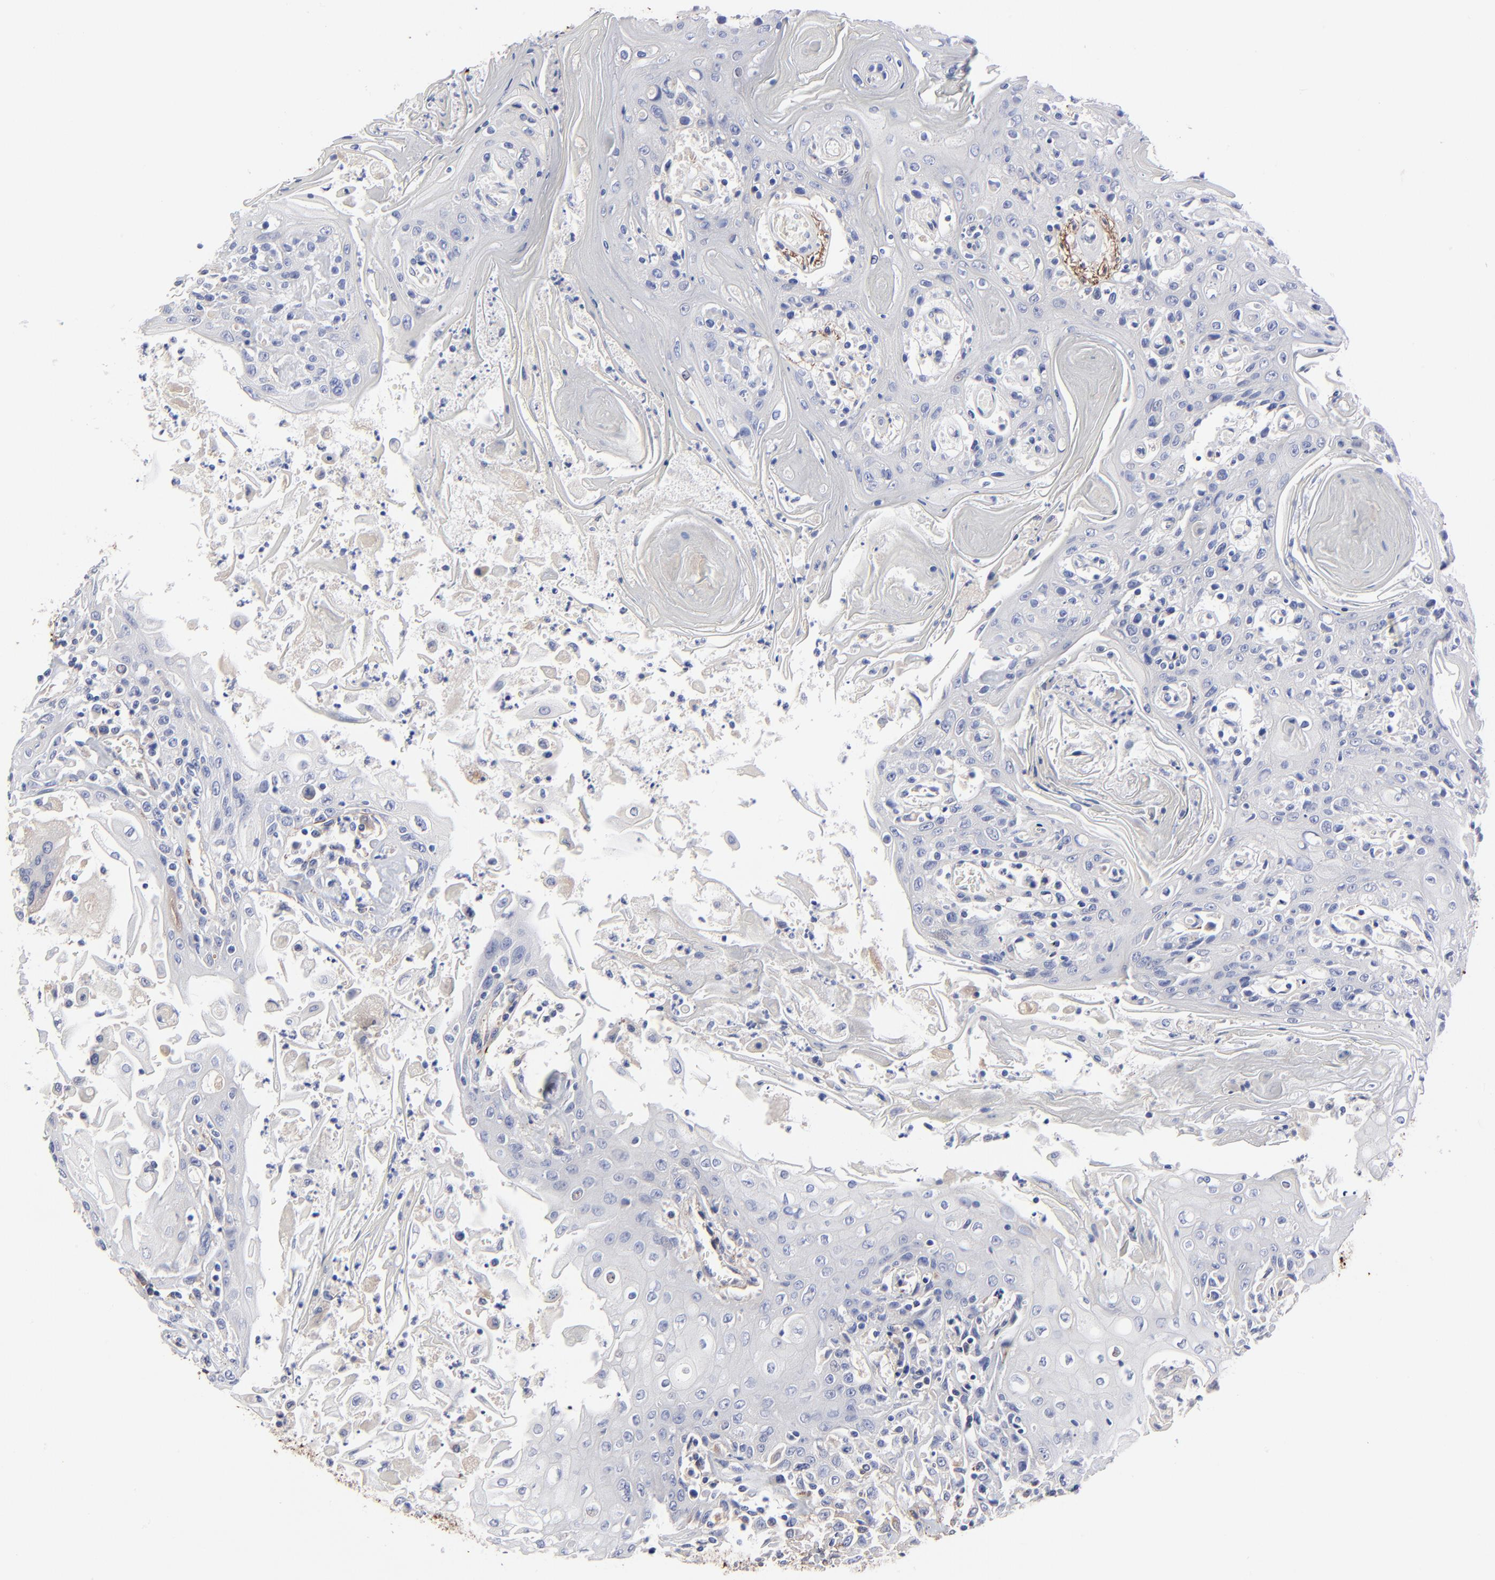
{"staining": {"intensity": "negative", "quantity": "none", "location": "none"}, "tissue": "head and neck cancer", "cell_type": "Tumor cells", "image_type": "cancer", "snomed": [{"axis": "morphology", "description": "Squamous cell carcinoma, NOS"}, {"axis": "topography", "description": "Oral tissue"}, {"axis": "topography", "description": "Head-Neck"}], "caption": "Head and neck squamous cell carcinoma was stained to show a protein in brown. There is no significant staining in tumor cells.", "gene": "FBLN2", "patient": {"sex": "female", "age": 76}}